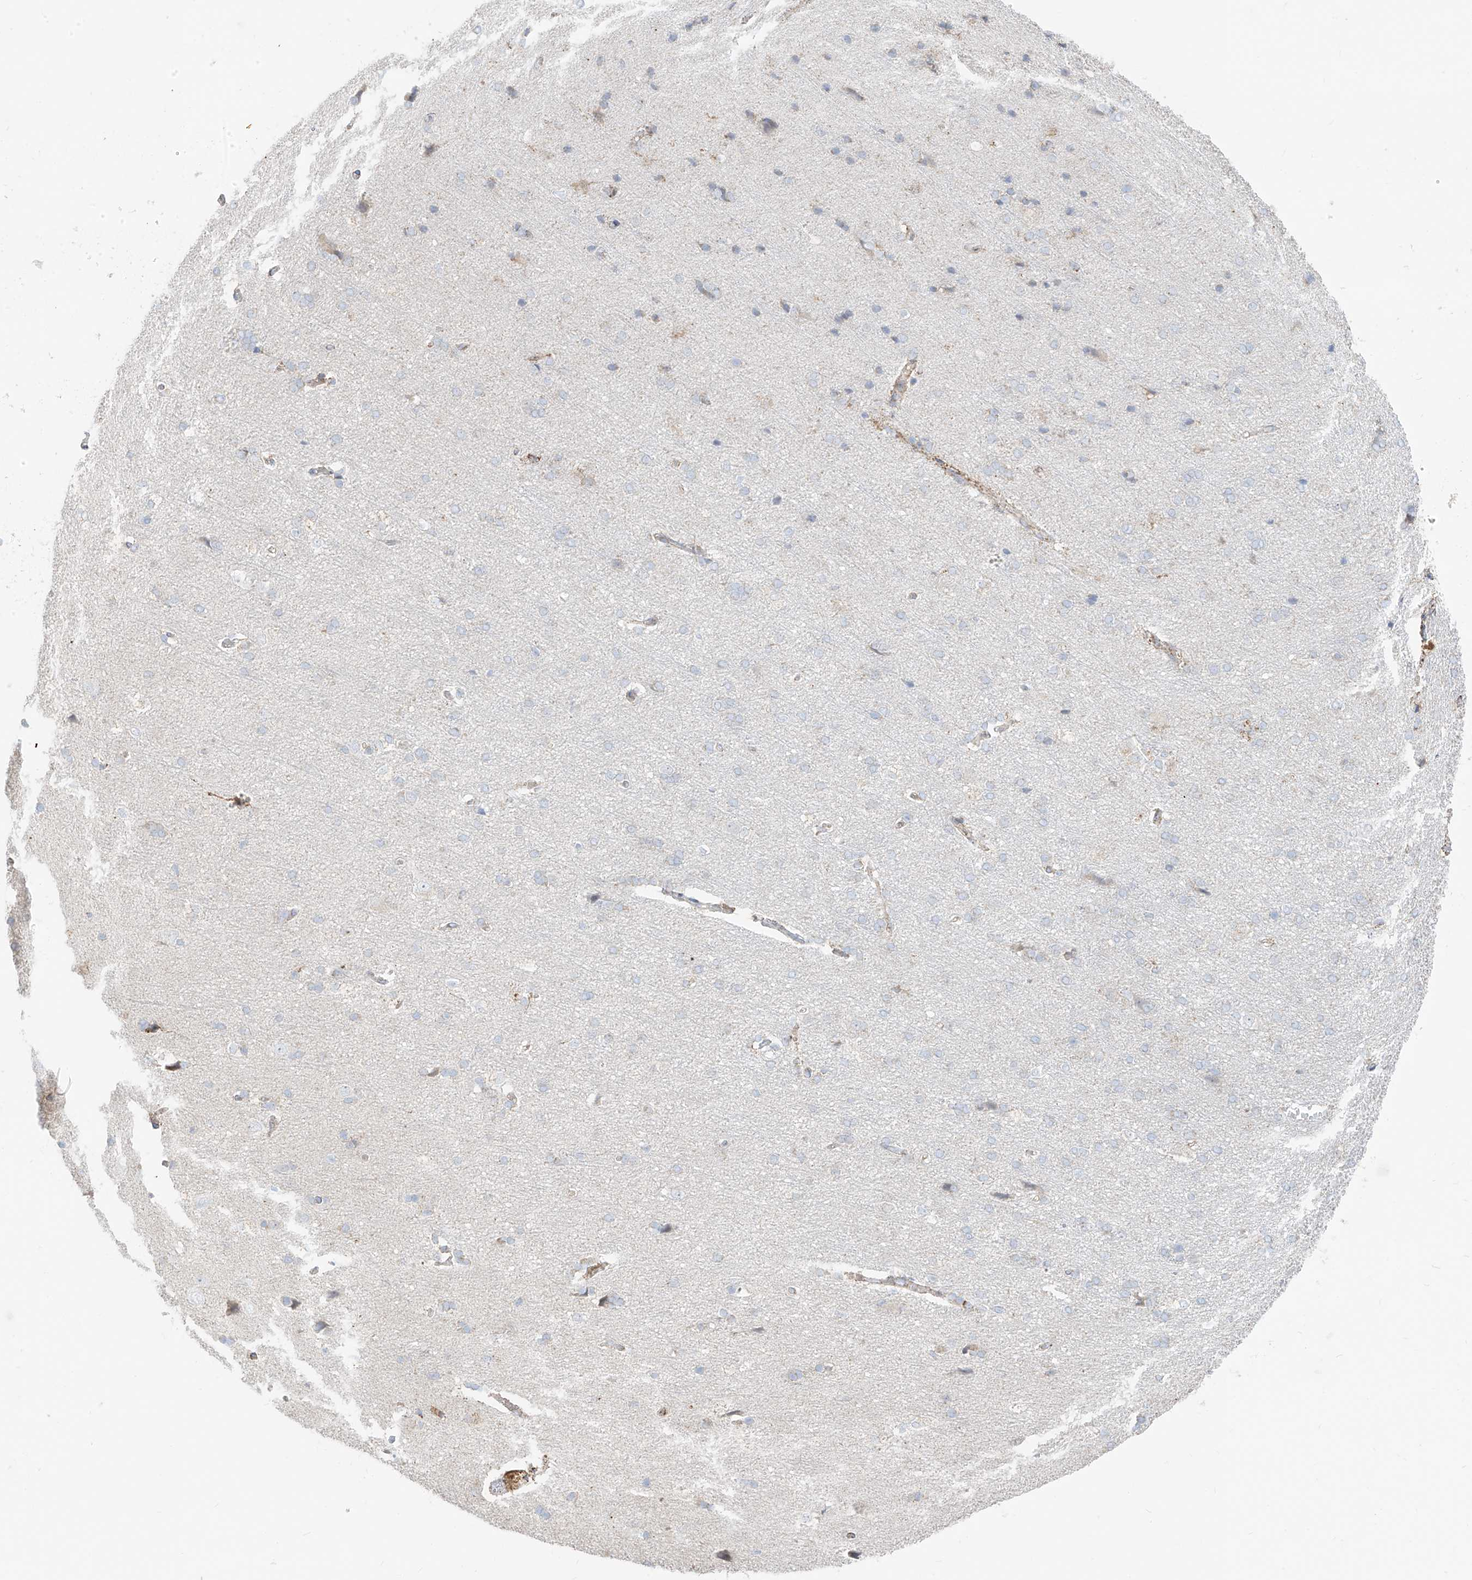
{"staining": {"intensity": "weak", "quantity": "<25%", "location": "cytoplasmic/membranous"}, "tissue": "cerebral cortex", "cell_type": "Endothelial cells", "image_type": "normal", "snomed": [{"axis": "morphology", "description": "Normal tissue, NOS"}, {"axis": "topography", "description": "Cerebral cortex"}], "caption": "Micrograph shows no protein expression in endothelial cells of normal cerebral cortex. Nuclei are stained in blue.", "gene": "ETHE1", "patient": {"sex": "male", "age": 62}}